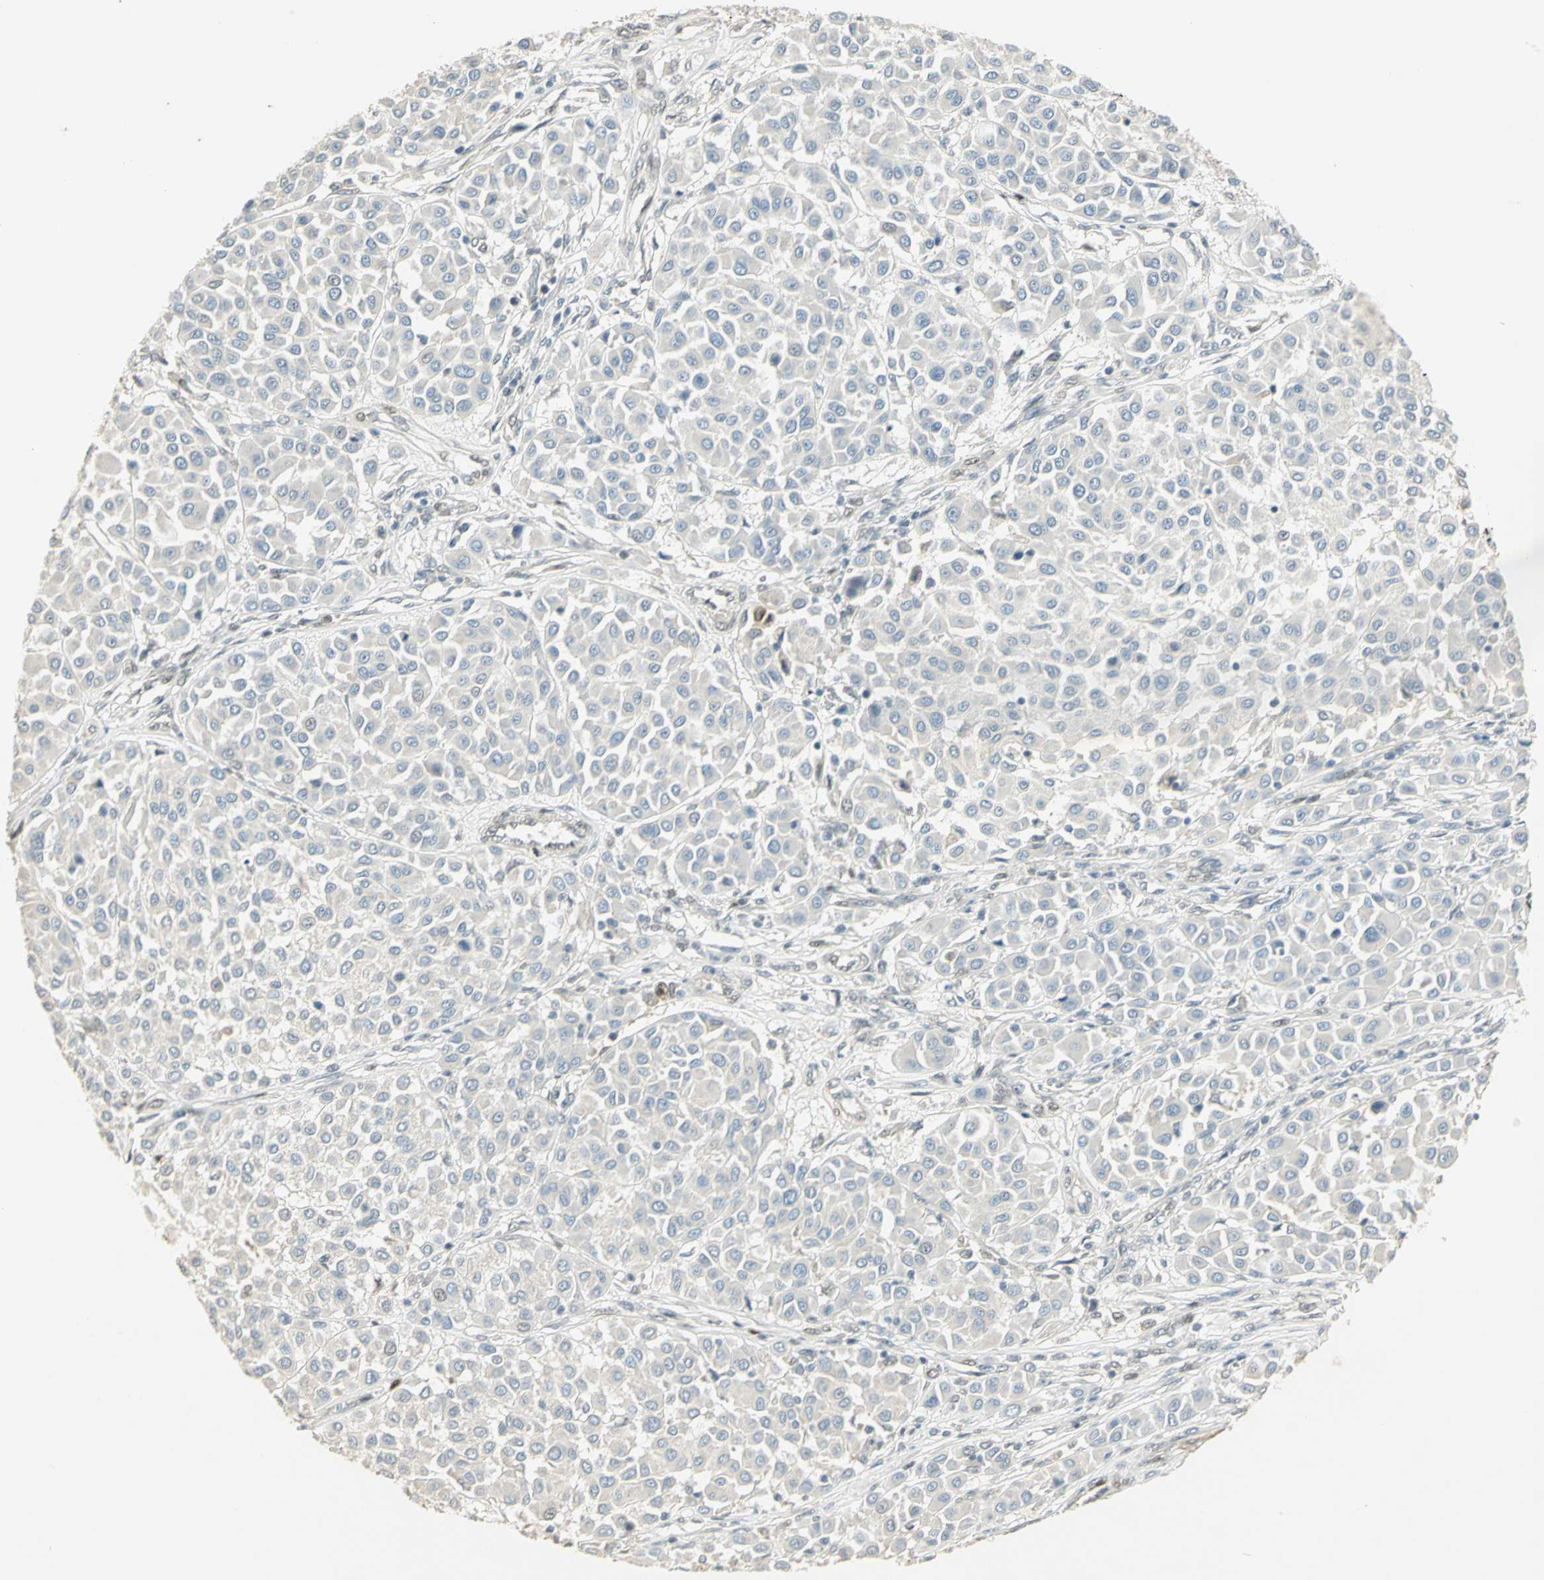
{"staining": {"intensity": "negative", "quantity": "none", "location": "none"}, "tissue": "melanoma", "cell_type": "Tumor cells", "image_type": "cancer", "snomed": [{"axis": "morphology", "description": "Malignant melanoma, Metastatic site"}, {"axis": "topography", "description": "Soft tissue"}], "caption": "Immunohistochemistry micrograph of melanoma stained for a protein (brown), which demonstrates no expression in tumor cells.", "gene": "AK6", "patient": {"sex": "male", "age": 41}}